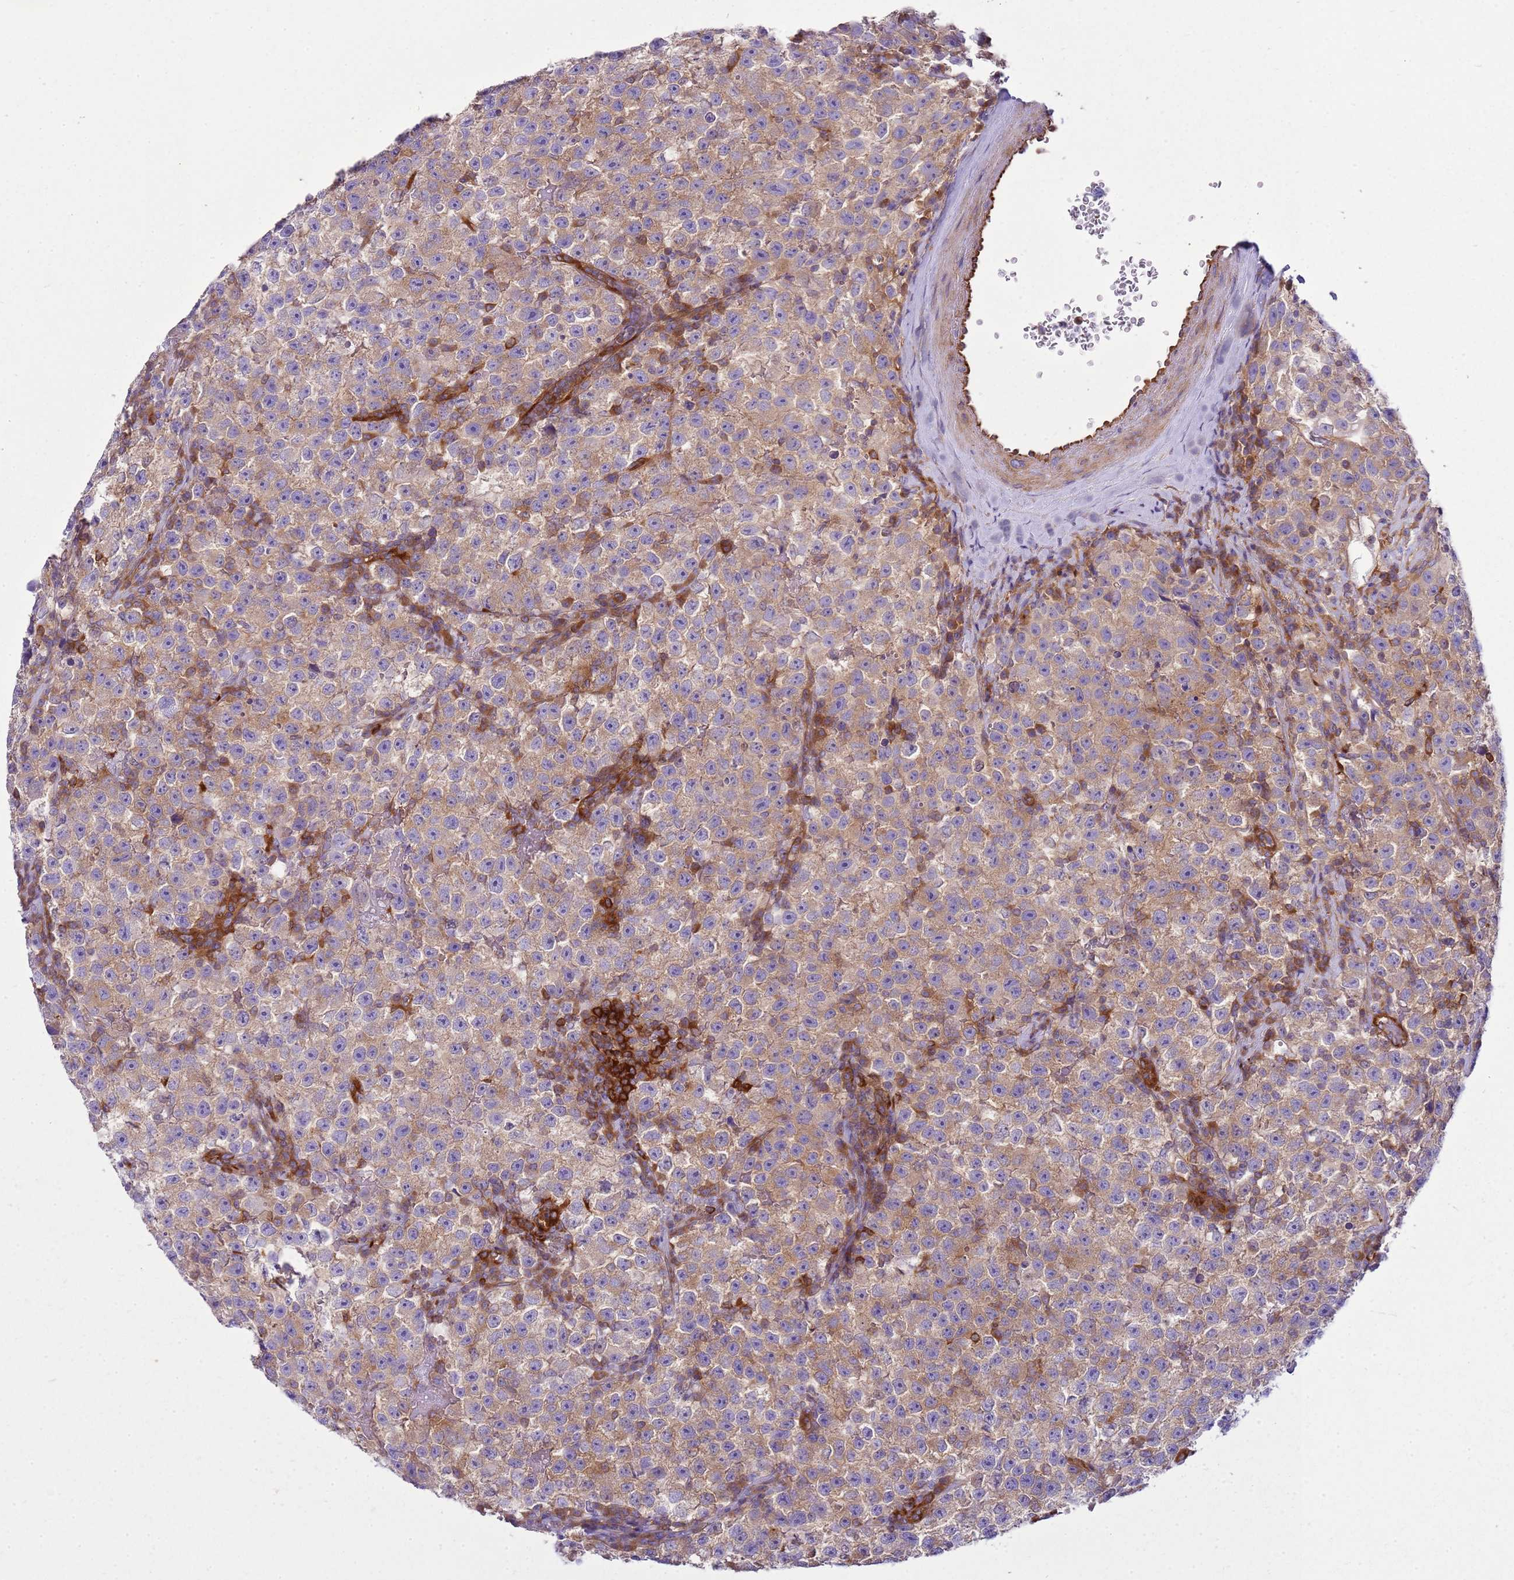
{"staining": {"intensity": "weak", "quantity": "25%-75%", "location": "cytoplasmic/membranous"}, "tissue": "testis cancer", "cell_type": "Tumor cells", "image_type": "cancer", "snomed": [{"axis": "morphology", "description": "Seminoma, NOS"}, {"axis": "topography", "description": "Testis"}], "caption": "Testis cancer tissue displays weak cytoplasmic/membranous positivity in about 25%-75% of tumor cells, visualized by immunohistochemistry.", "gene": "SNX21", "patient": {"sex": "male", "age": 22}}